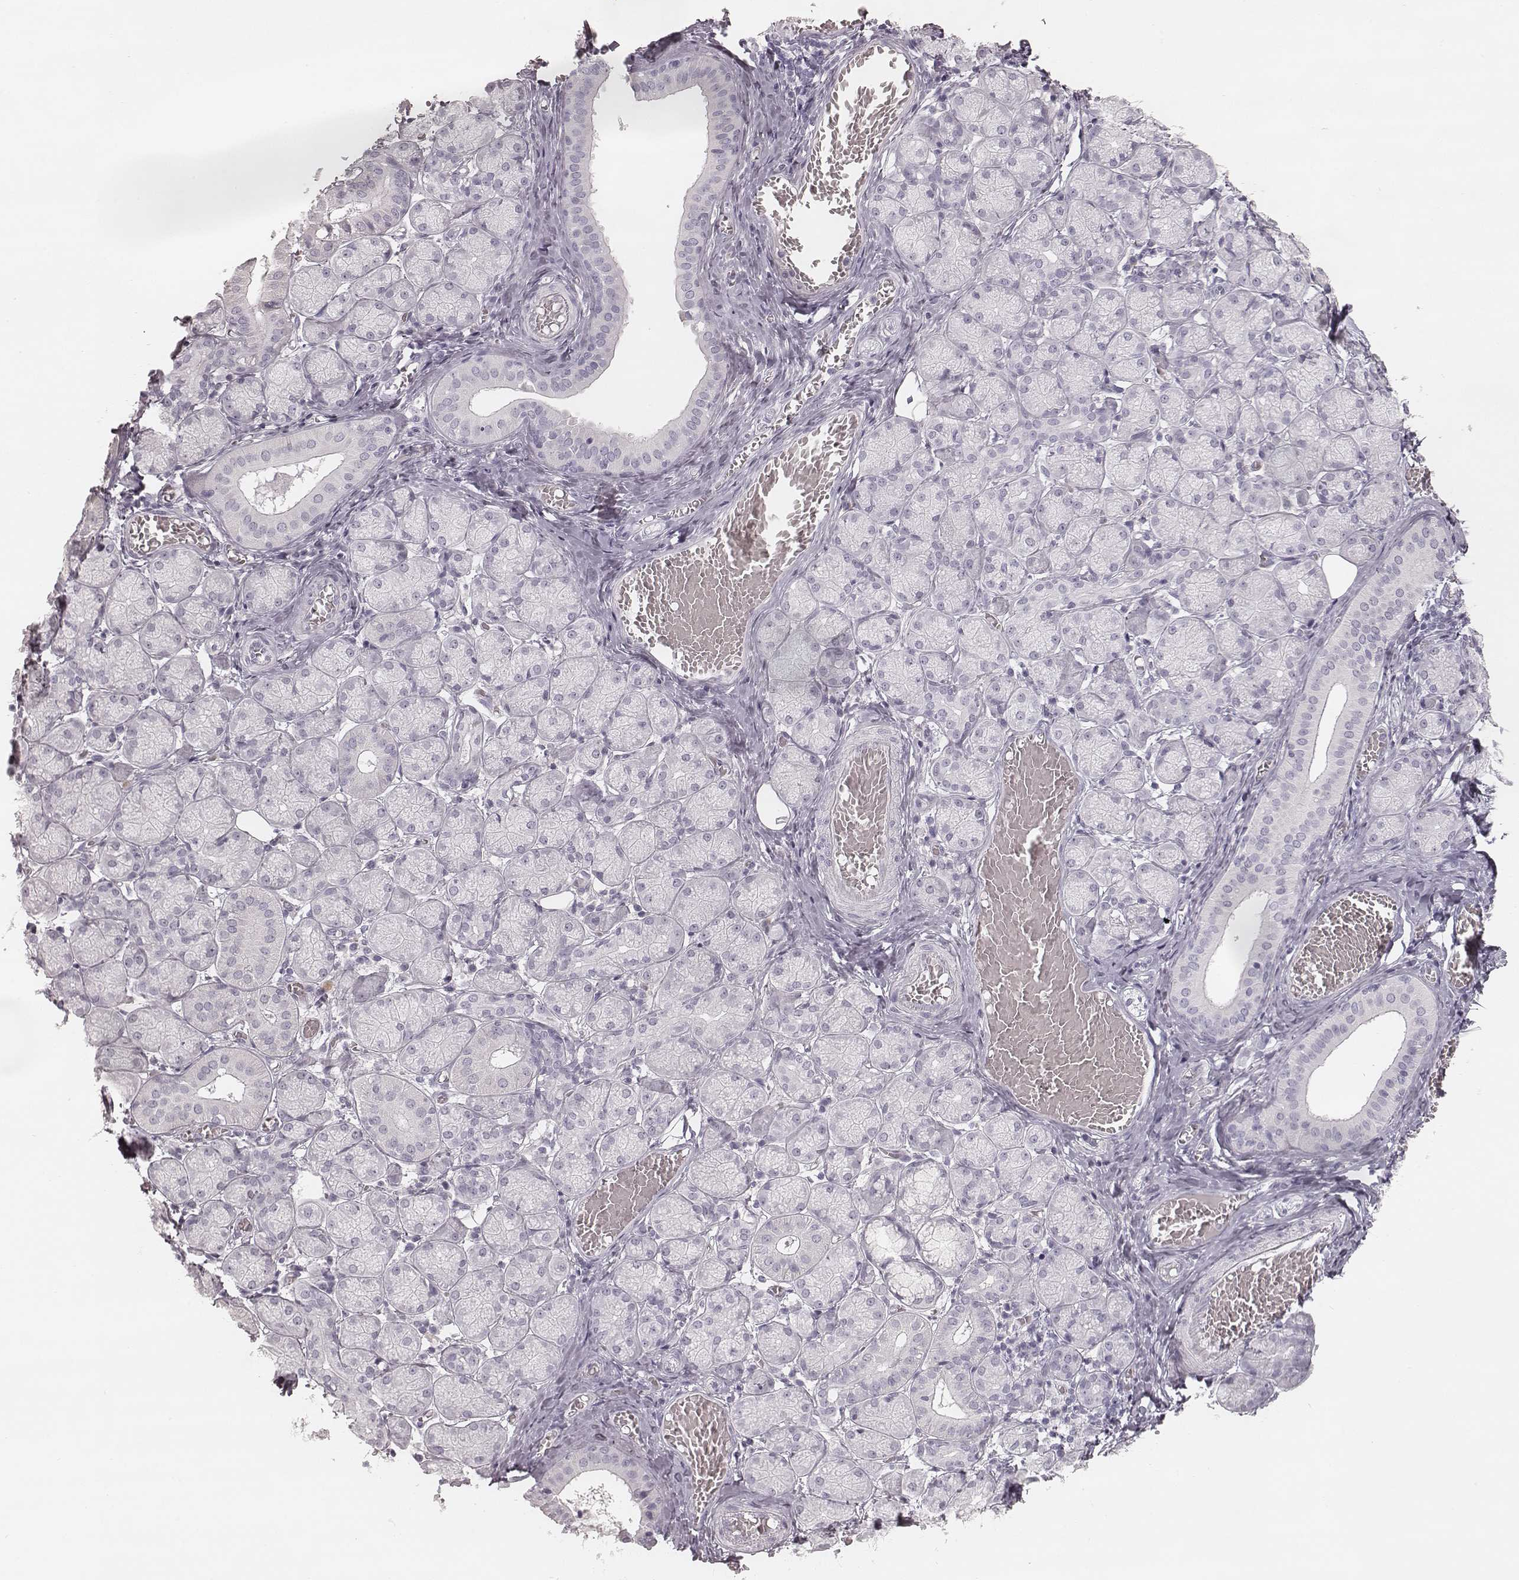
{"staining": {"intensity": "negative", "quantity": "none", "location": "none"}, "tissue": "salivary gland", "cell_type": "Glandular cells", "image_type": "normal", "snomed": [{"axis": "morphology", "description": "Normal tissue, NOS"}, {"axis": "topography", "description": "Salivary gland"}, {"axis": "topography", "description": "Peripheral nerve tissue"}], "caption": "An IHC photomicrograph of normal salivary gland is shown. There is no staining in glandular cells of salivary gland. The staining was performed using DAB to visualize the protein expression in brown, while the nuclei were stained in blue with hematoxylin (Magnification: 20x).", "gene": "KRT82", "patient": {"sex": "female", "age": 24}}